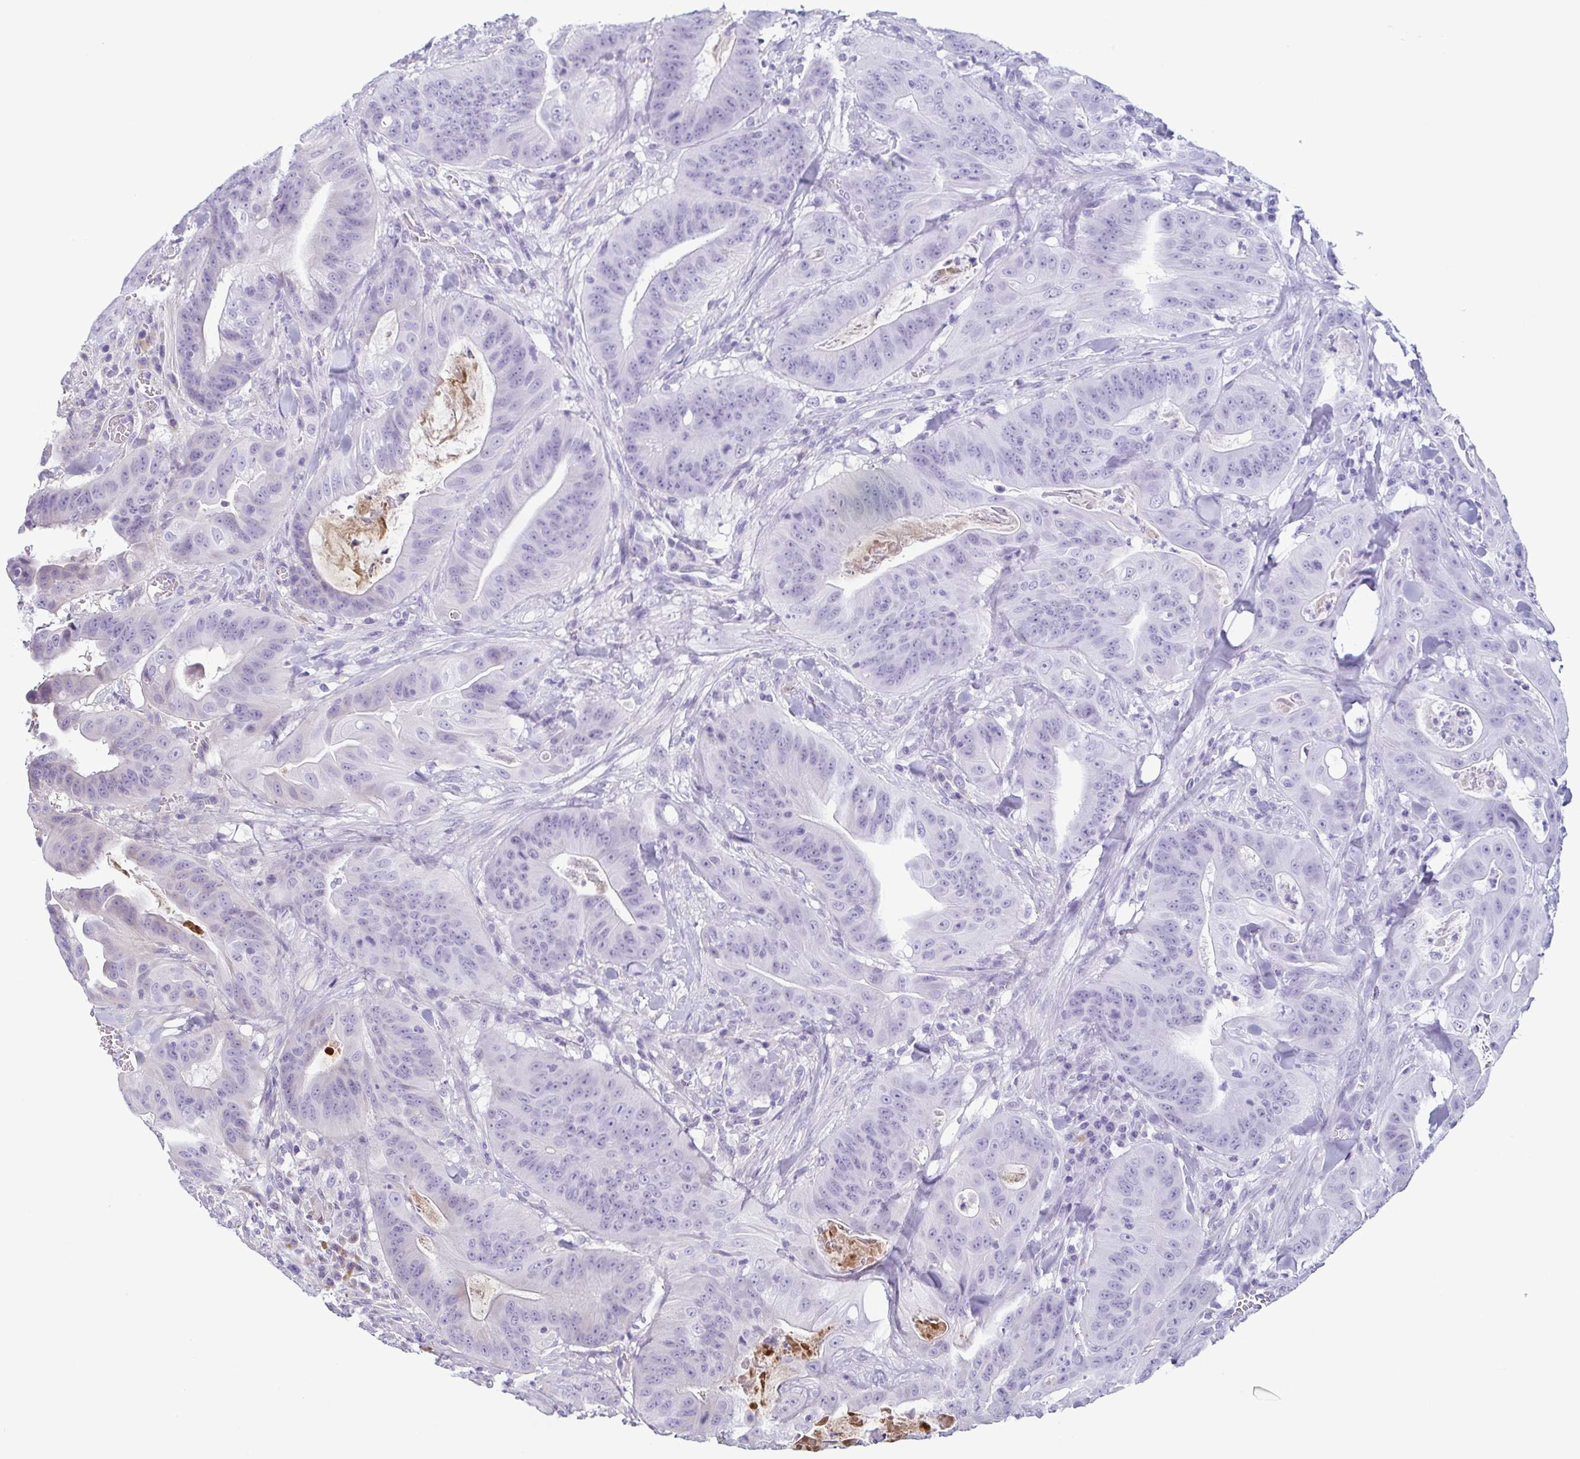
{"staining": {"intensity": "negative", "quantity": "none", "location": "none"}, "tissue": "colorectal cancer", "cell_type": "Tumor cells", "image_type": "cancer", "snomed": [{"axis": "morphology", "description": "Adenocarcinoma, NOS"}, {"axis": "topography", "description": "Colon"}], "caption": "Histopathology image shows no protein staining in tumor cells of adenocarcinoma (colorectal) tissue.", "gene": "ECM1", "patient": {"sex": "male", "age": 33}}